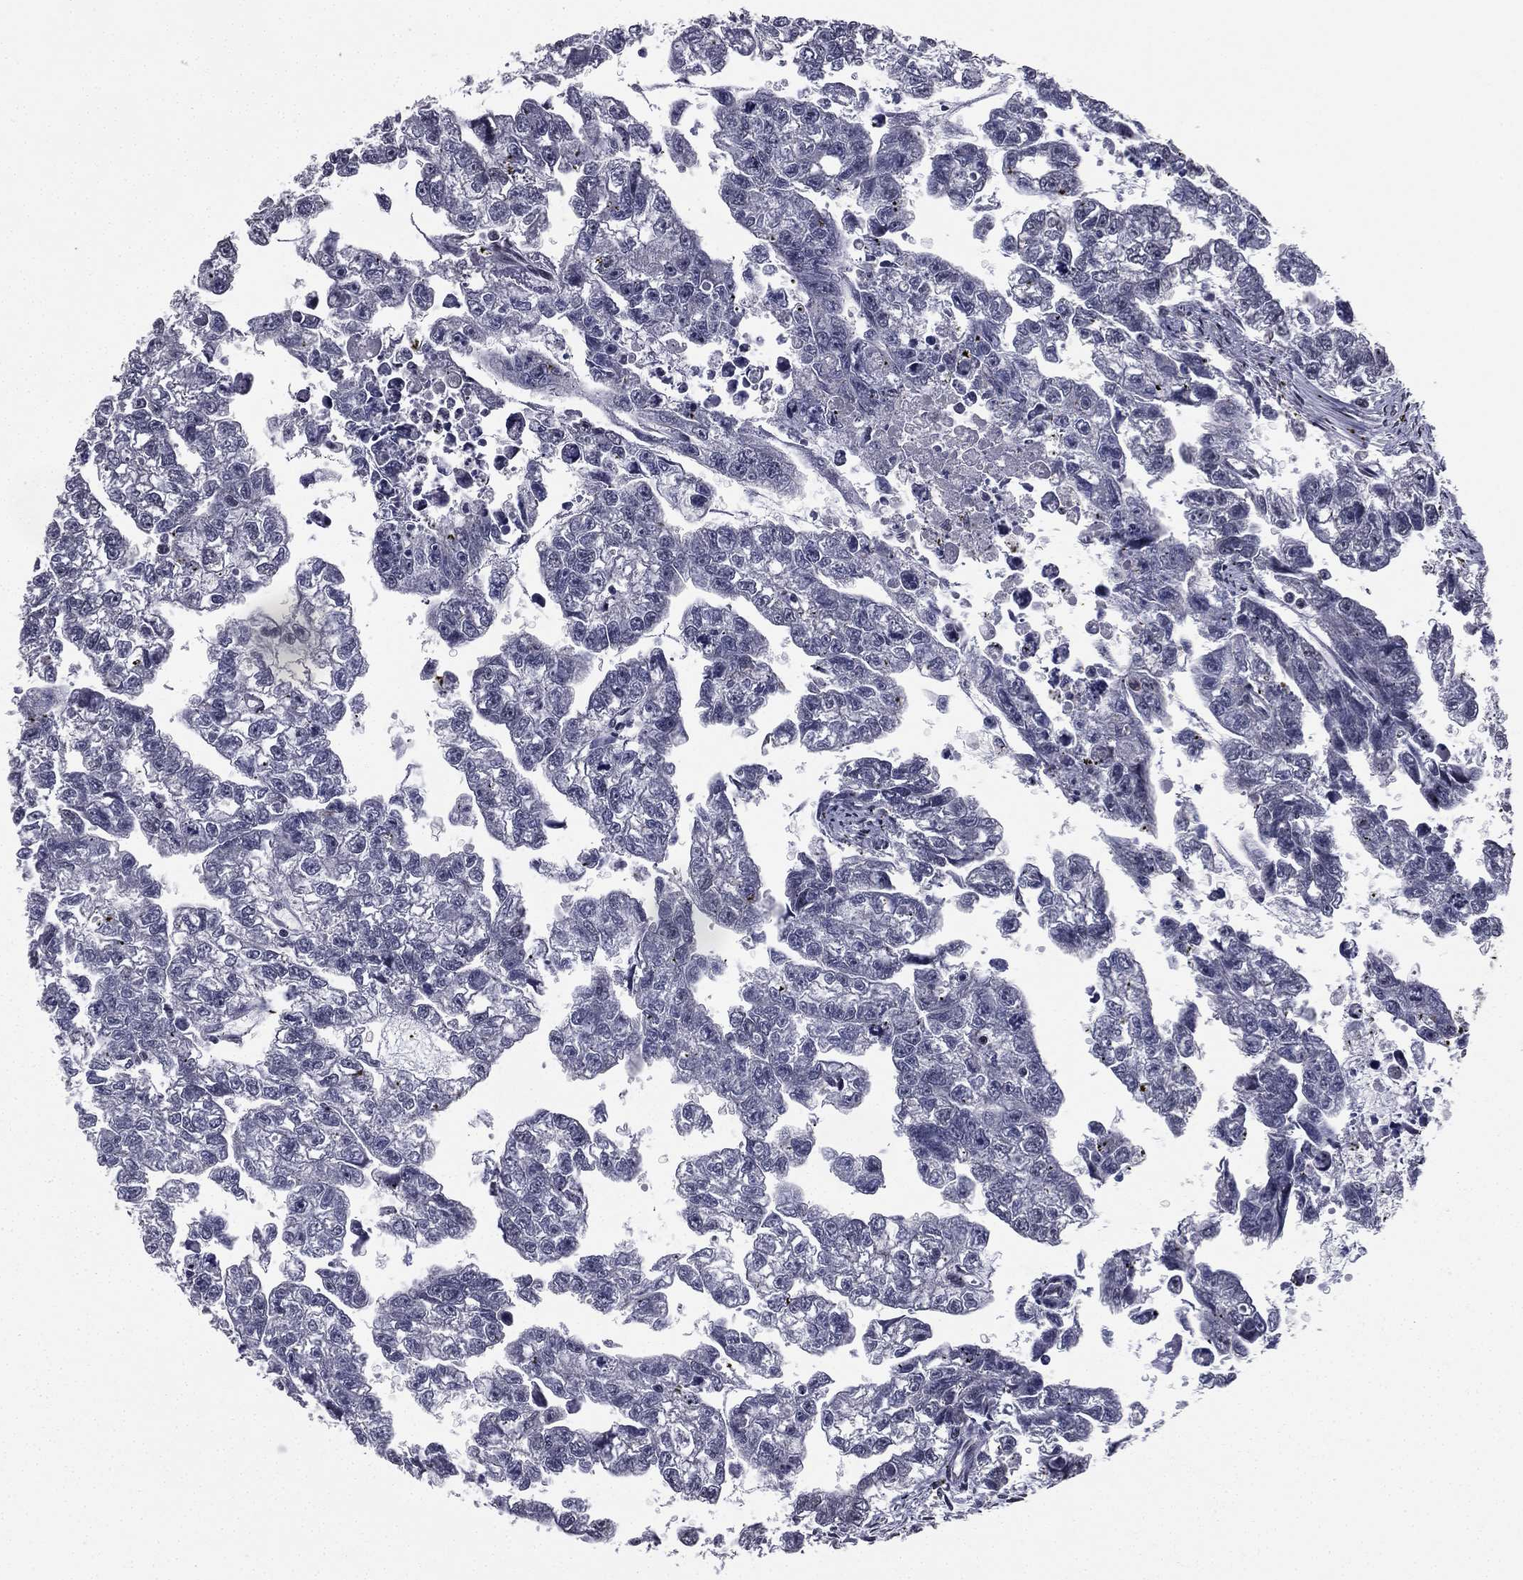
{"staining": {"intensity": "negative", "quantity": "none", "location": "none"}, "tissue": "testis cancer", "cell_type": "Tumor cells", "image_type": "cancer", "snomed": [{"axis": "morphology", "description": "Carcinoma, Embryonal, NOS"}, {"axis": "morphology", "description": "Teratoma, malignant, NOS"}, {"axis": "topography", "description": "Testis"}], "caption": "Protein analysis of testis cancer (malignant teratoma) displays no significant staining in tumor cells.", "gene": "RARB", "patient": {"sex": "male", "age": 44}}